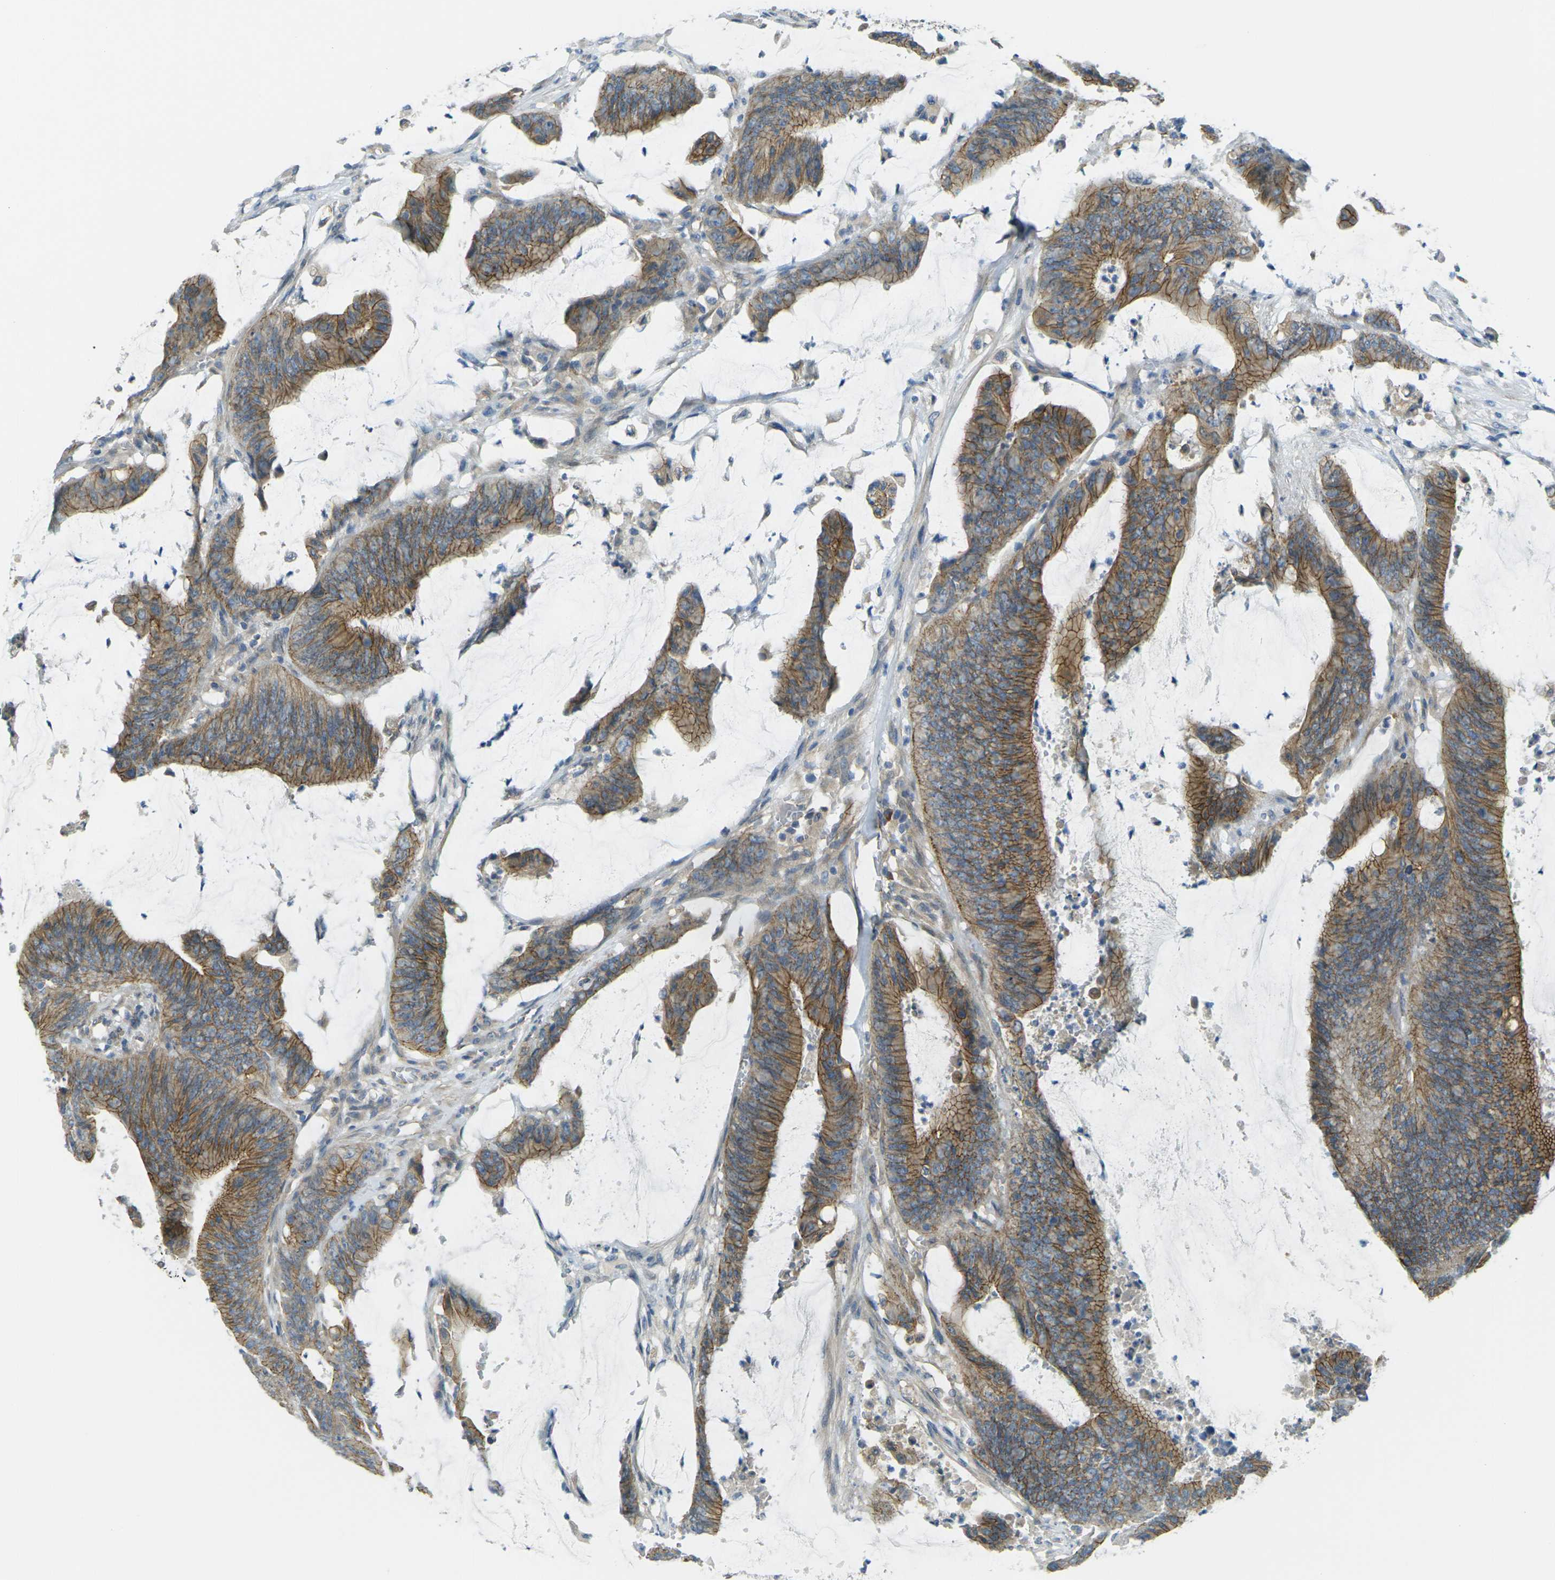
{"staining": {"intensity": "moderate", "quantity": ">75%", "location": "cytoplasmic/membranous"}, "tissue": "colorectal cancer", "cell_type": "Tumor cells", "image_type": "cancer", "snomed": [{"axis": "morphology", "description": "Adenocarcinoma, NOS"}, {"axis": "topography", "description": "Rectum"}], "caption": "Protein expression analysis of colorectal adenocarcinoma demonstrates moderate cytoplasmic/membranous staining in approximately >75% of tumor cells. Nuclei are stained in blue.", "gene": "RHBDD1", "patient": {"sex": "female", "age": 66}}